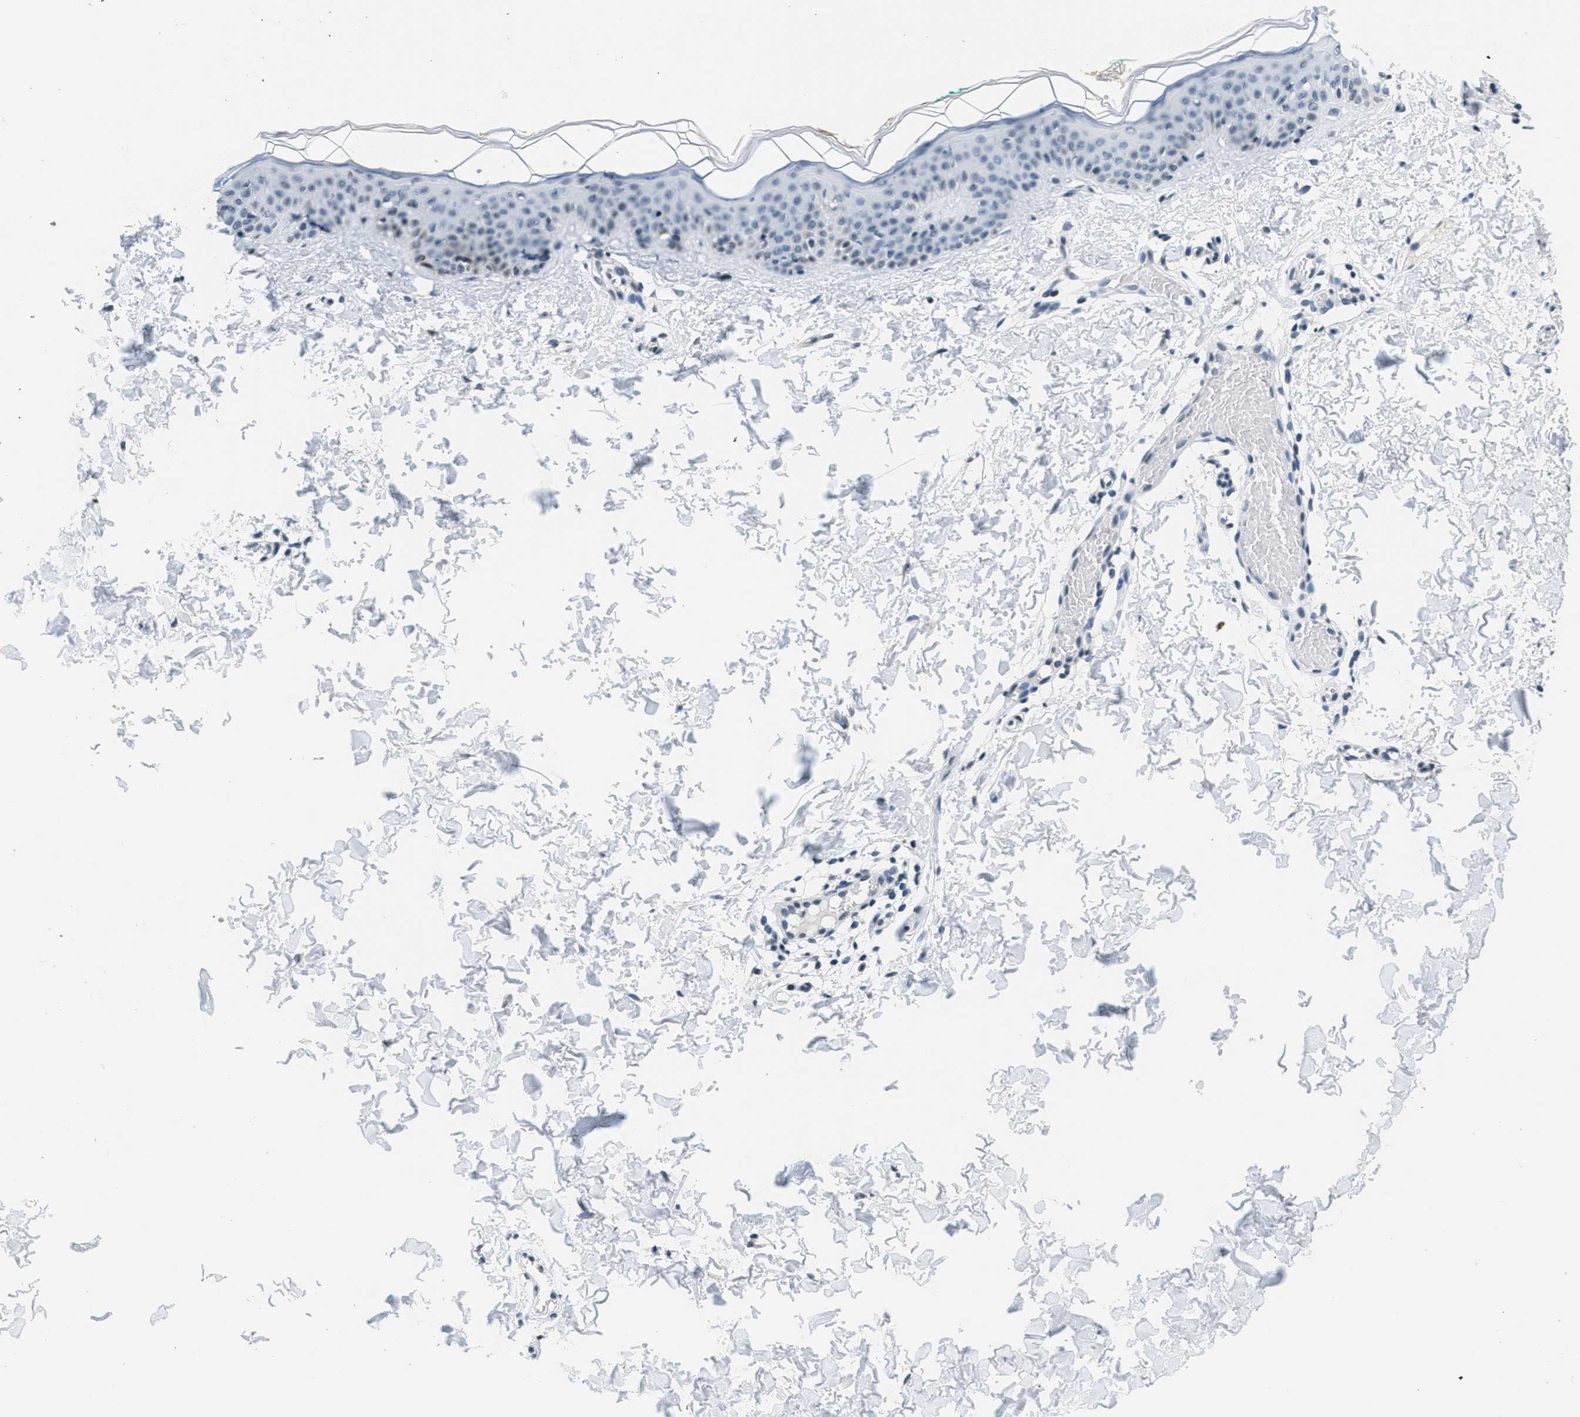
{"staining": {"intensity": "negative", "quantity": "none", "location": "none"}, "tissue": "skin", "cell_type": "Fibroblasts", "image_type": "normal", "snomed": [{"axis": "morphology", "description": "Normal tissue, NOS"}, {"axis": "topography", "description": "Skin"}], "caption": "Immunohistochemistry (IHC) photomicrograph of unremarkable skin stained for a protein (brown), which shows no expression in fibroblasts. The staining was performed using DAB to visualize the protein expression in brown, while the nuclei were stained in blue with hematoxylin (Magnification: 20x).", "gene": "CA4", "patient": {"sex": "male", "age": 30}}